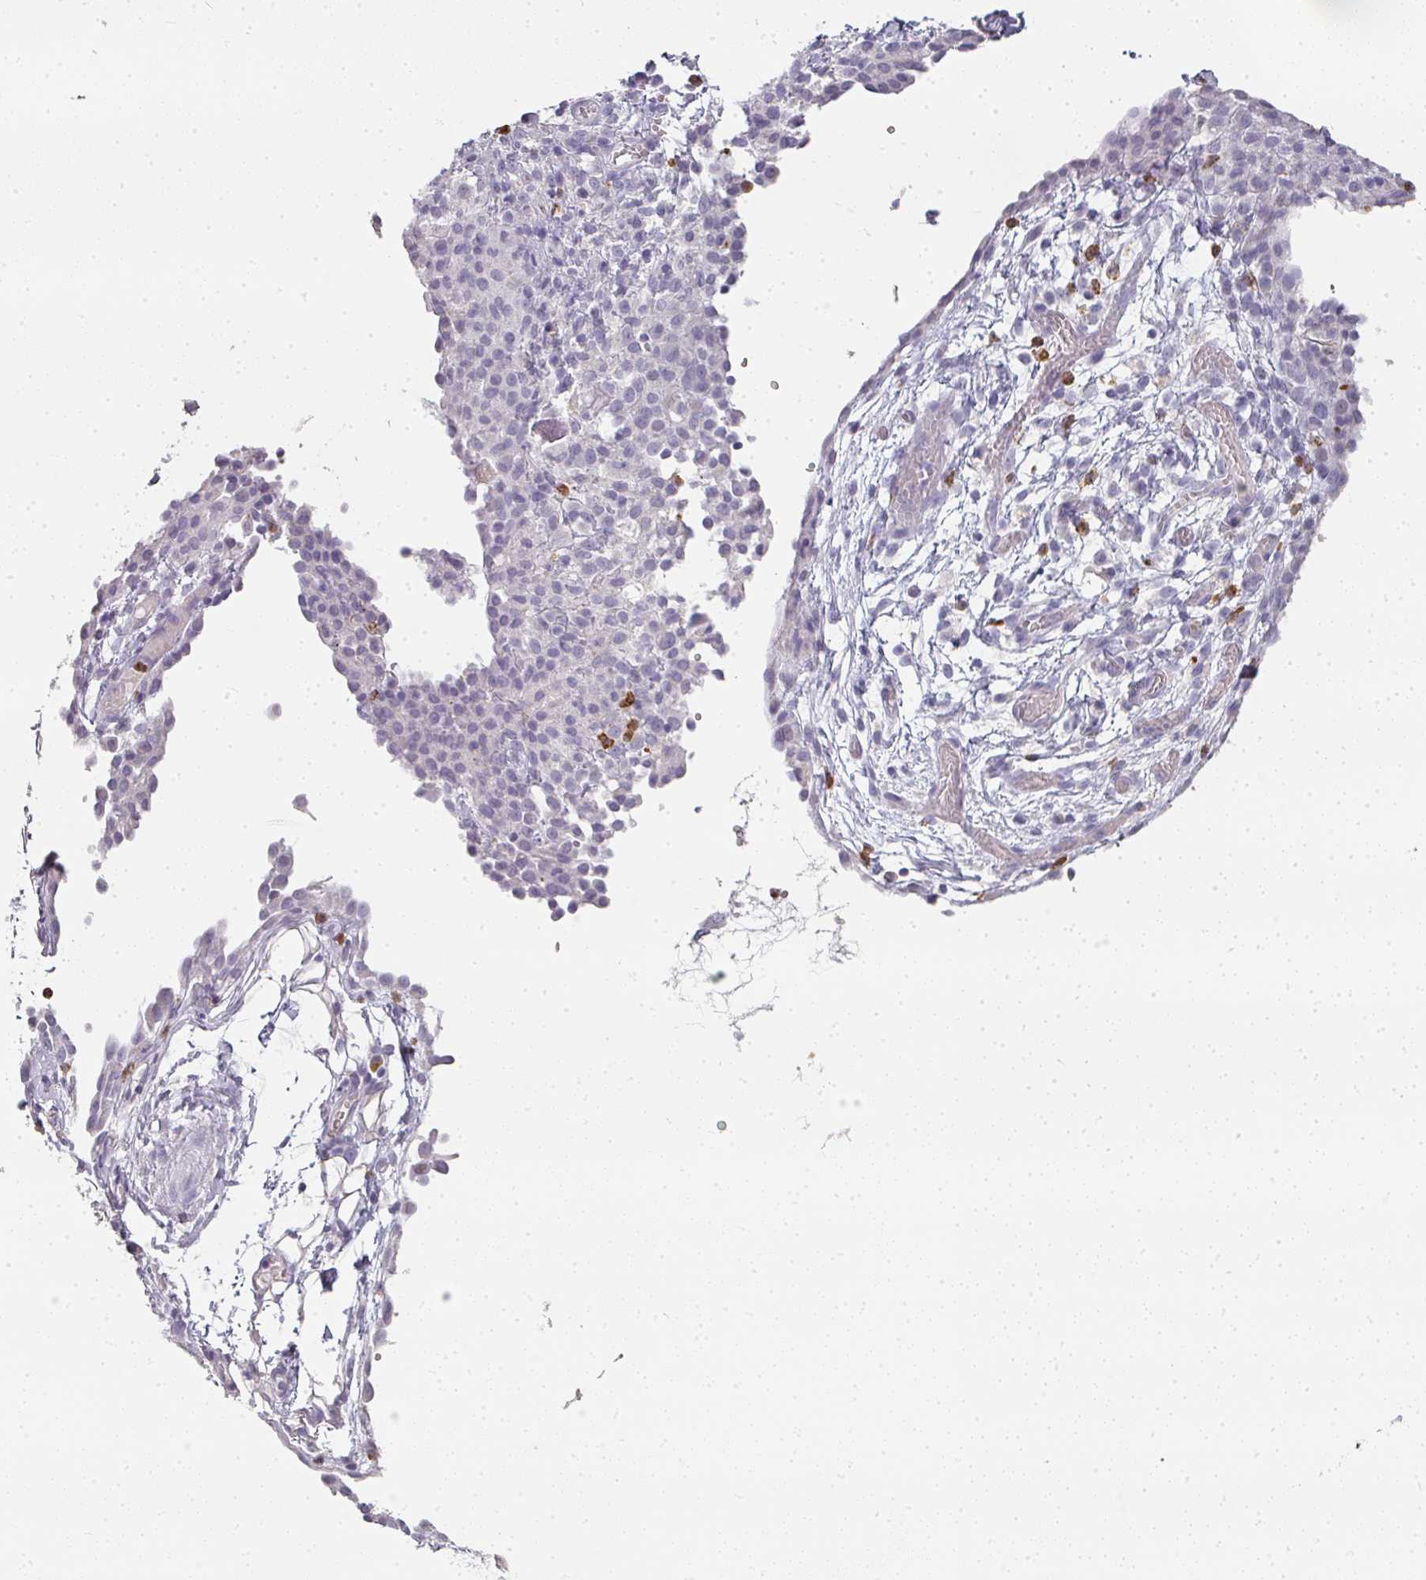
{"staining": {"intensity": "negative", "quantity": "none", "location": "none"}, "tissue": "ovarian cancer", "cell_type": "Tumor cells", "image_type": "cancer", "snomed": [{"axis": "morphology", "description": "Carcinoma, endometroid"}, {"axis": "topography", "description": "Ovary"}], "caption": "DAB (3,3'-diaminobenzidine) immunohistochemical staining of endometroid carcinoma (ovarian) exhibits no significant expression in tumor cells.", "gene": "CAMP", "patient": {"sex": "female", "age": 42}}